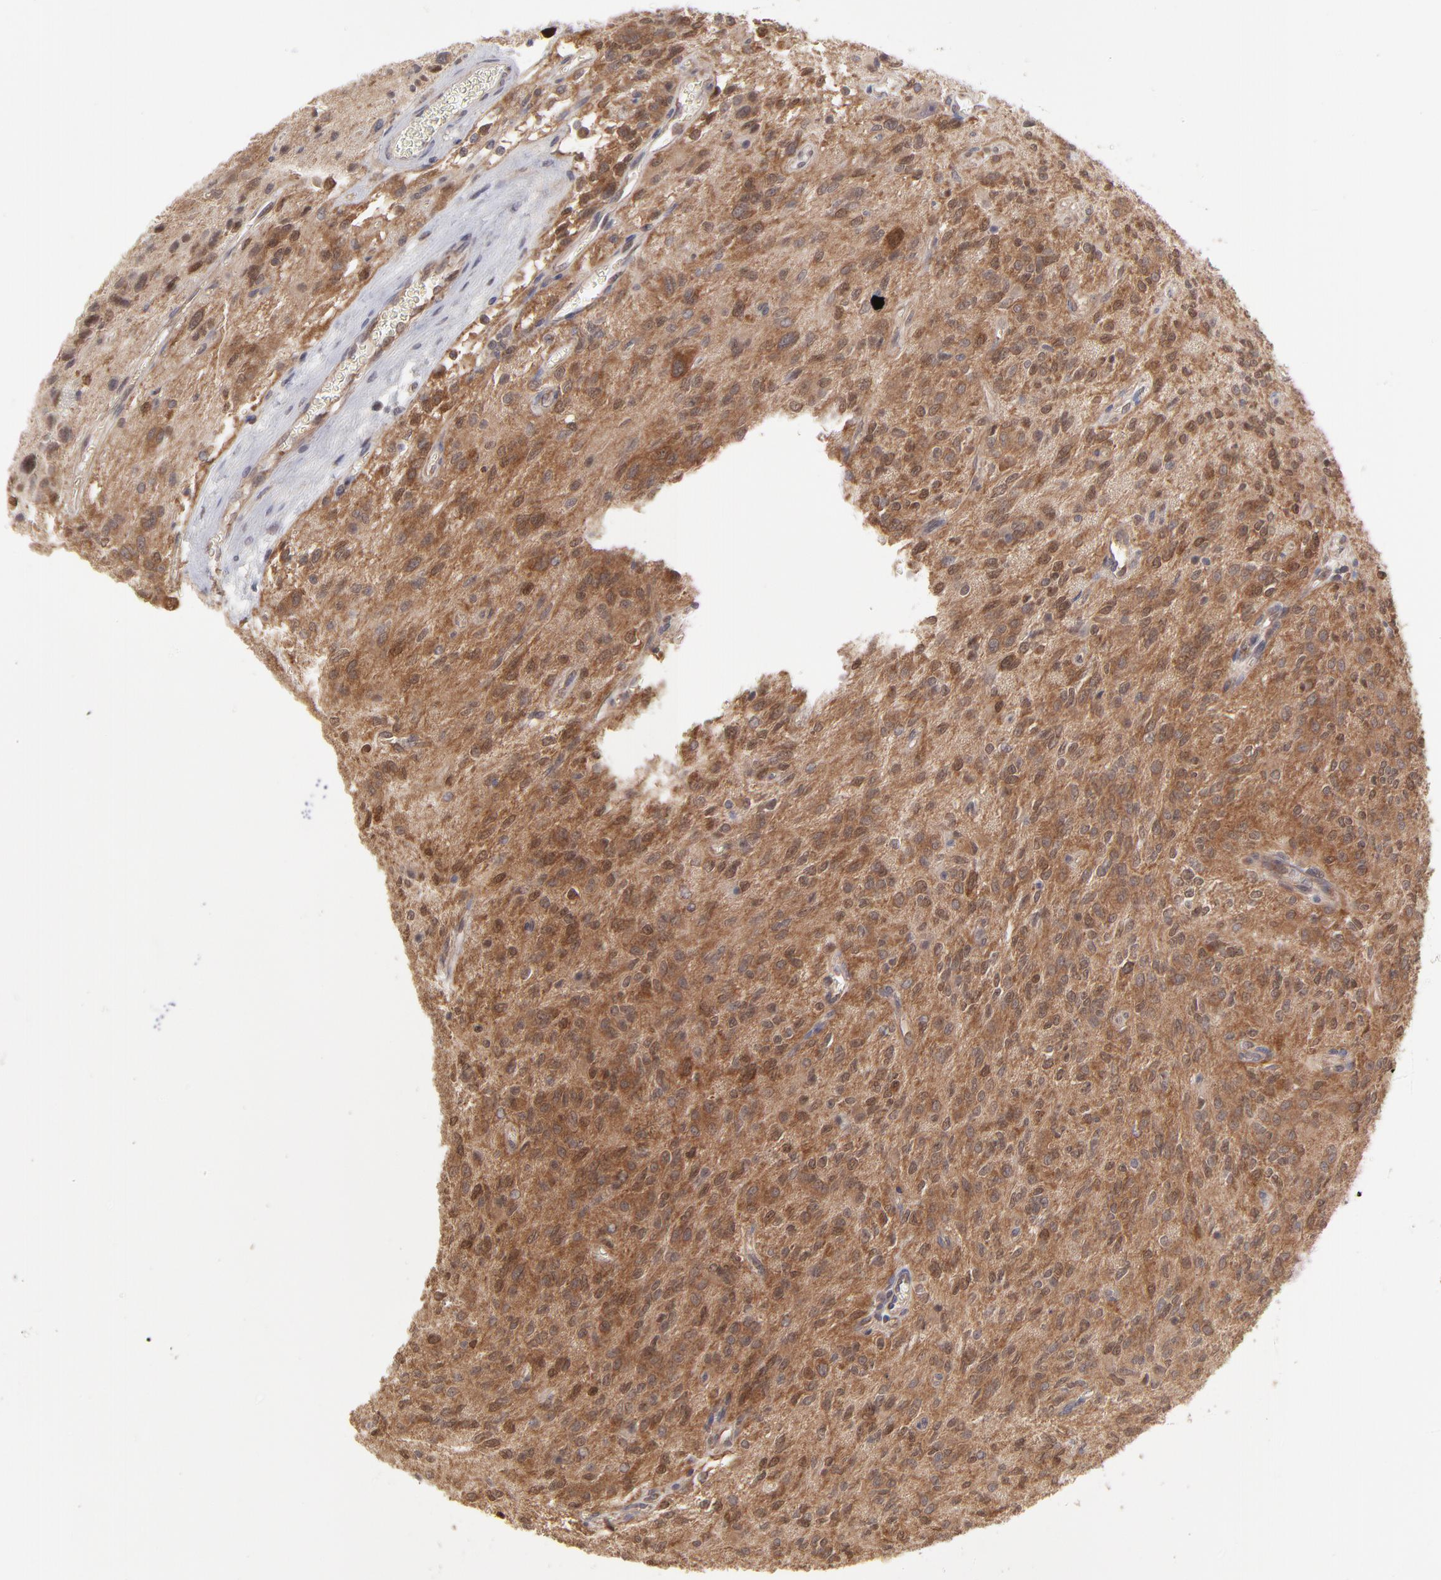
{"staining": {"intensity": "moderate", "quantity": "25%-75%", "location": "cytoplasmic/membranous"}, "tissue": "glioma", "cell_type": "Tumor cells", "image_type": "cancer", "snomed": [{"axis": "morphology", "description": "Glioma, malignant, Low grade"}, {"axis": "topography", "description": "Brain"}], "caption": "IHC of malignant glioma (low-grade) shows medium levels of moderate cytoplasmic/membranous expression in approximately 25%-75% of tumor cells.", "gene": "GART", "patient": {"sex": "female", "age": 15}}